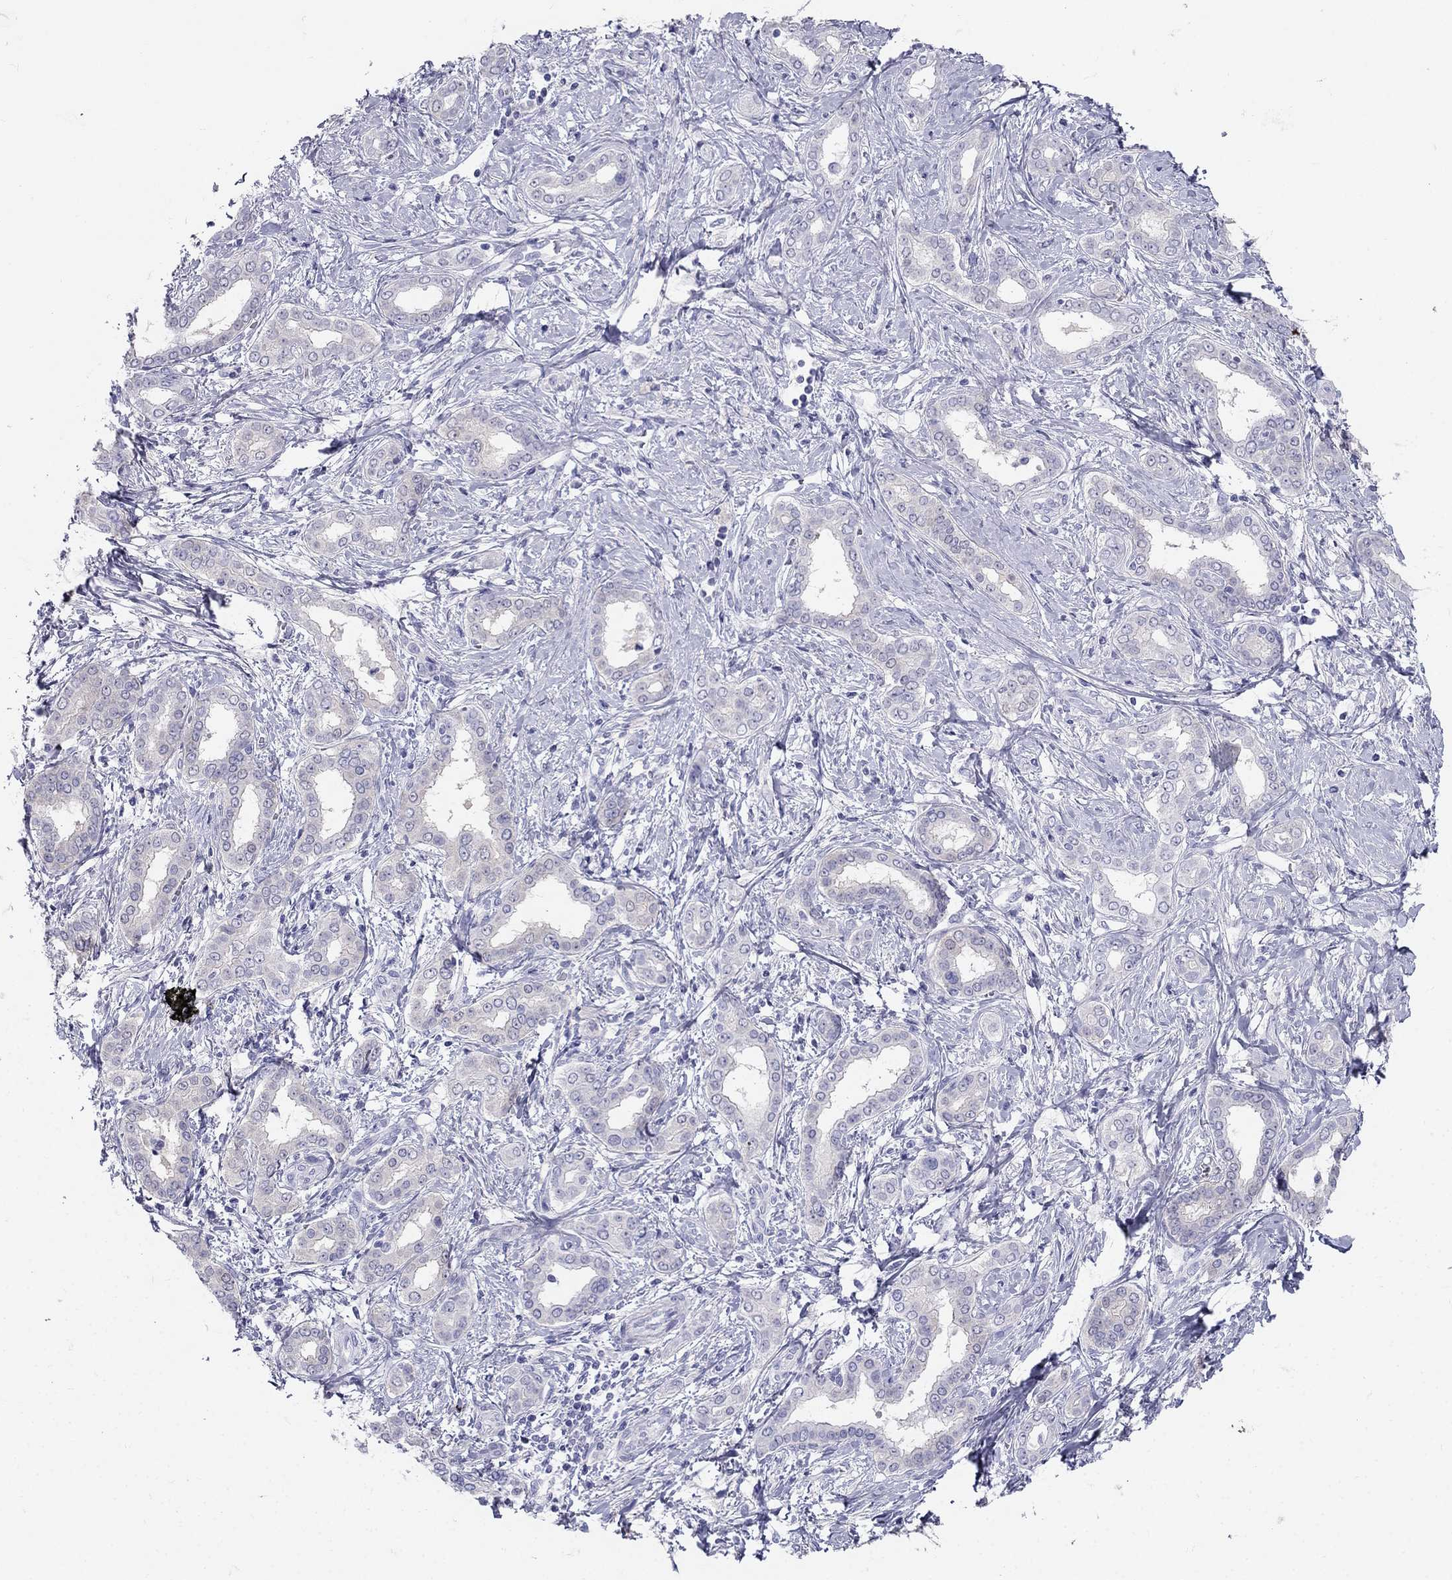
{"staining": {"intensity": "negative", "quantity": "none", "location": "none"}, "tissue": "liver cancer", "cell_type": "Tumor cells", "image_type": "cancer", "snomed": [{"axis": "morphology", "description": "Cholangiocarcinoma"}, {"axis": "topography", "description": "Liver"}], "caption": "IHC of liver cholangiocarcinoma displays no expression in tumor cells.", "gene": "RFLNA", "patient": {"sex": "female", "age": 47}}